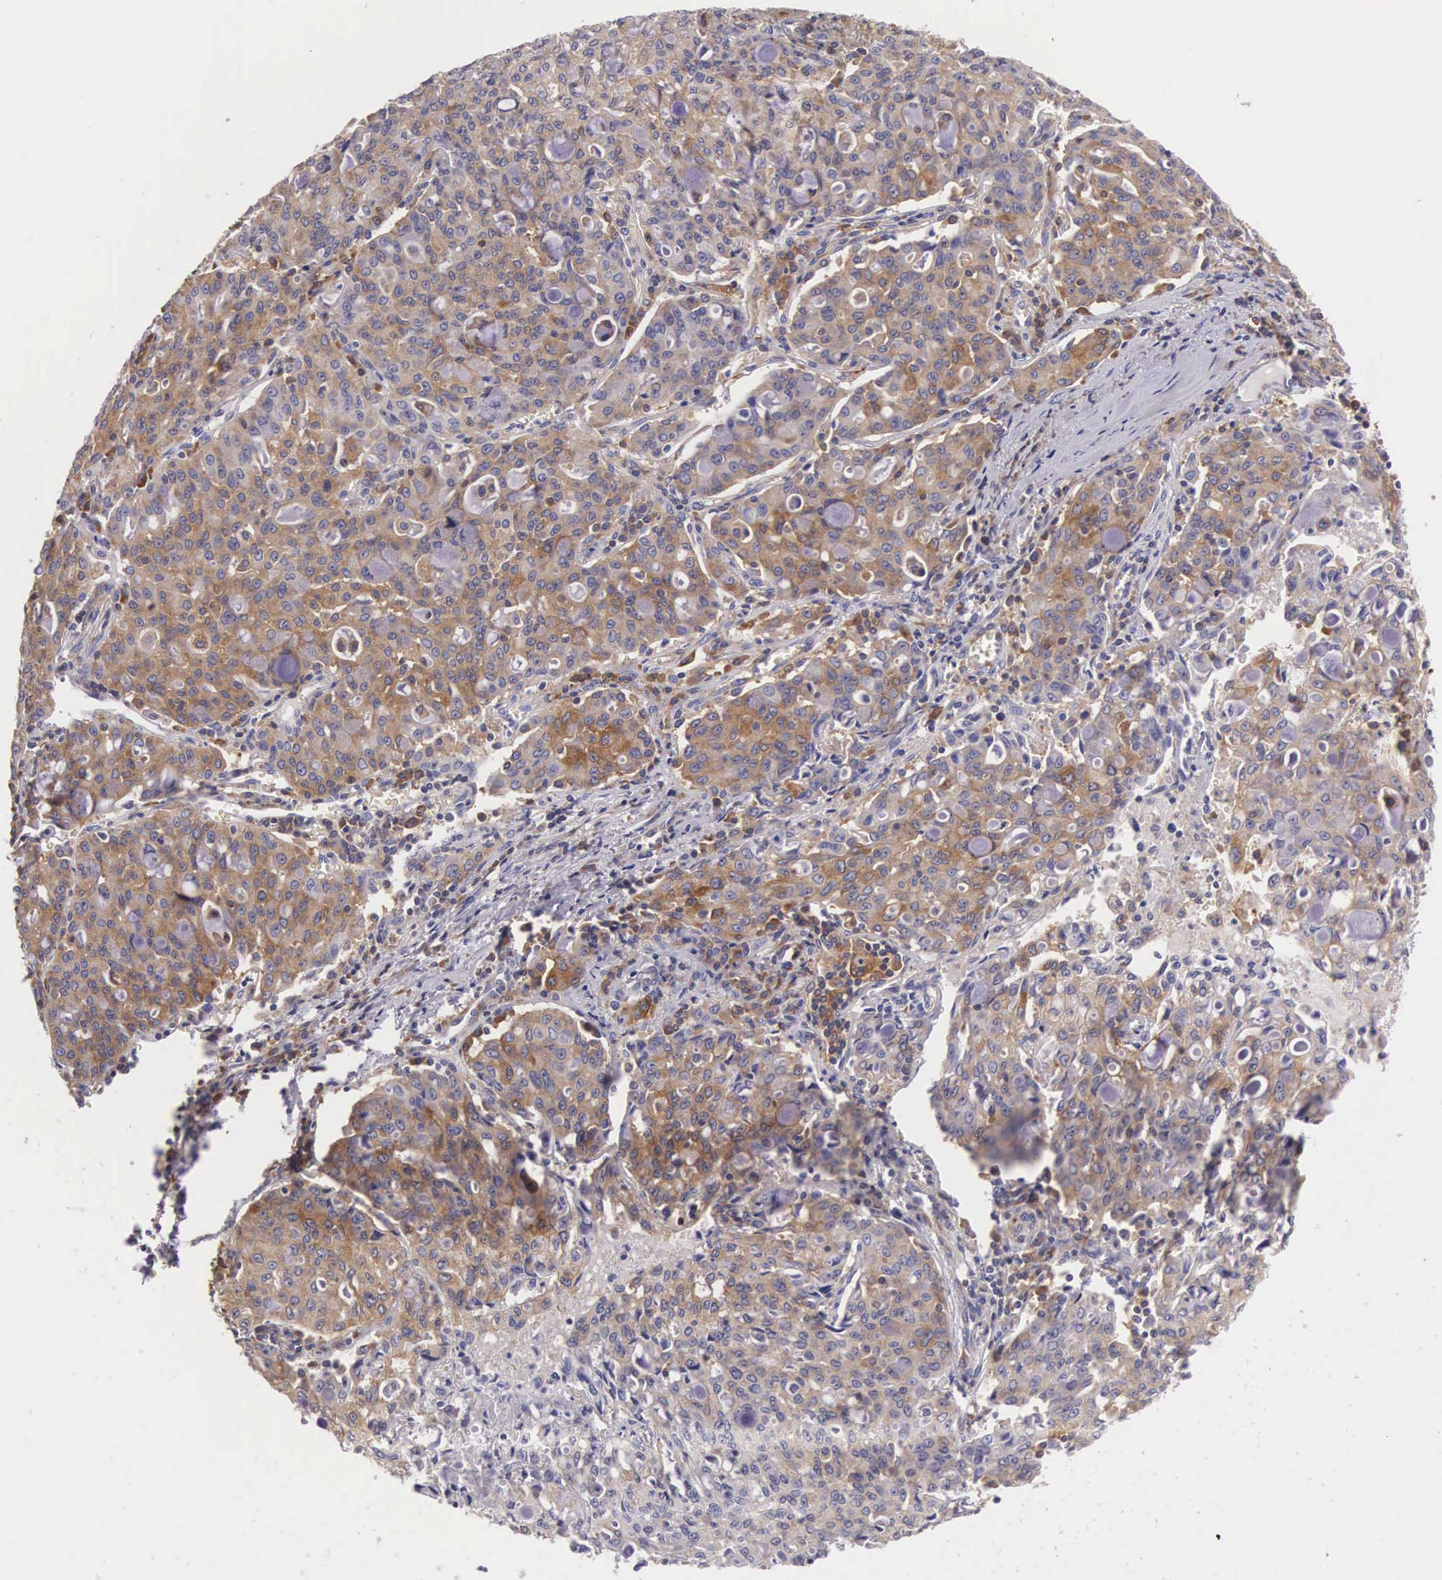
{"staining": {"intensity": "moderate", "quantity": ">75%", "location": "cytoplasmic/membranous"}, "tissue": "lung cancer", "cell_type": "Tumor cells", "image_type": "cancer", "snomed": [{"axis": "morphology", "description": "Adenocarcinoma, NOS"}, {"axis": "topography", "description": "Lung"}], "caption": "This histopathology image exhibits lung cancer (adenocarcinoma) stained with IHC to label a protein in brown. The cytoplasmic/membranous of tumor cells show moderate positivity for the protein. Nuclei are counter-stained blue.", "gene": "OSBPL3", "patient": {"sex": "female", "age": 44}}